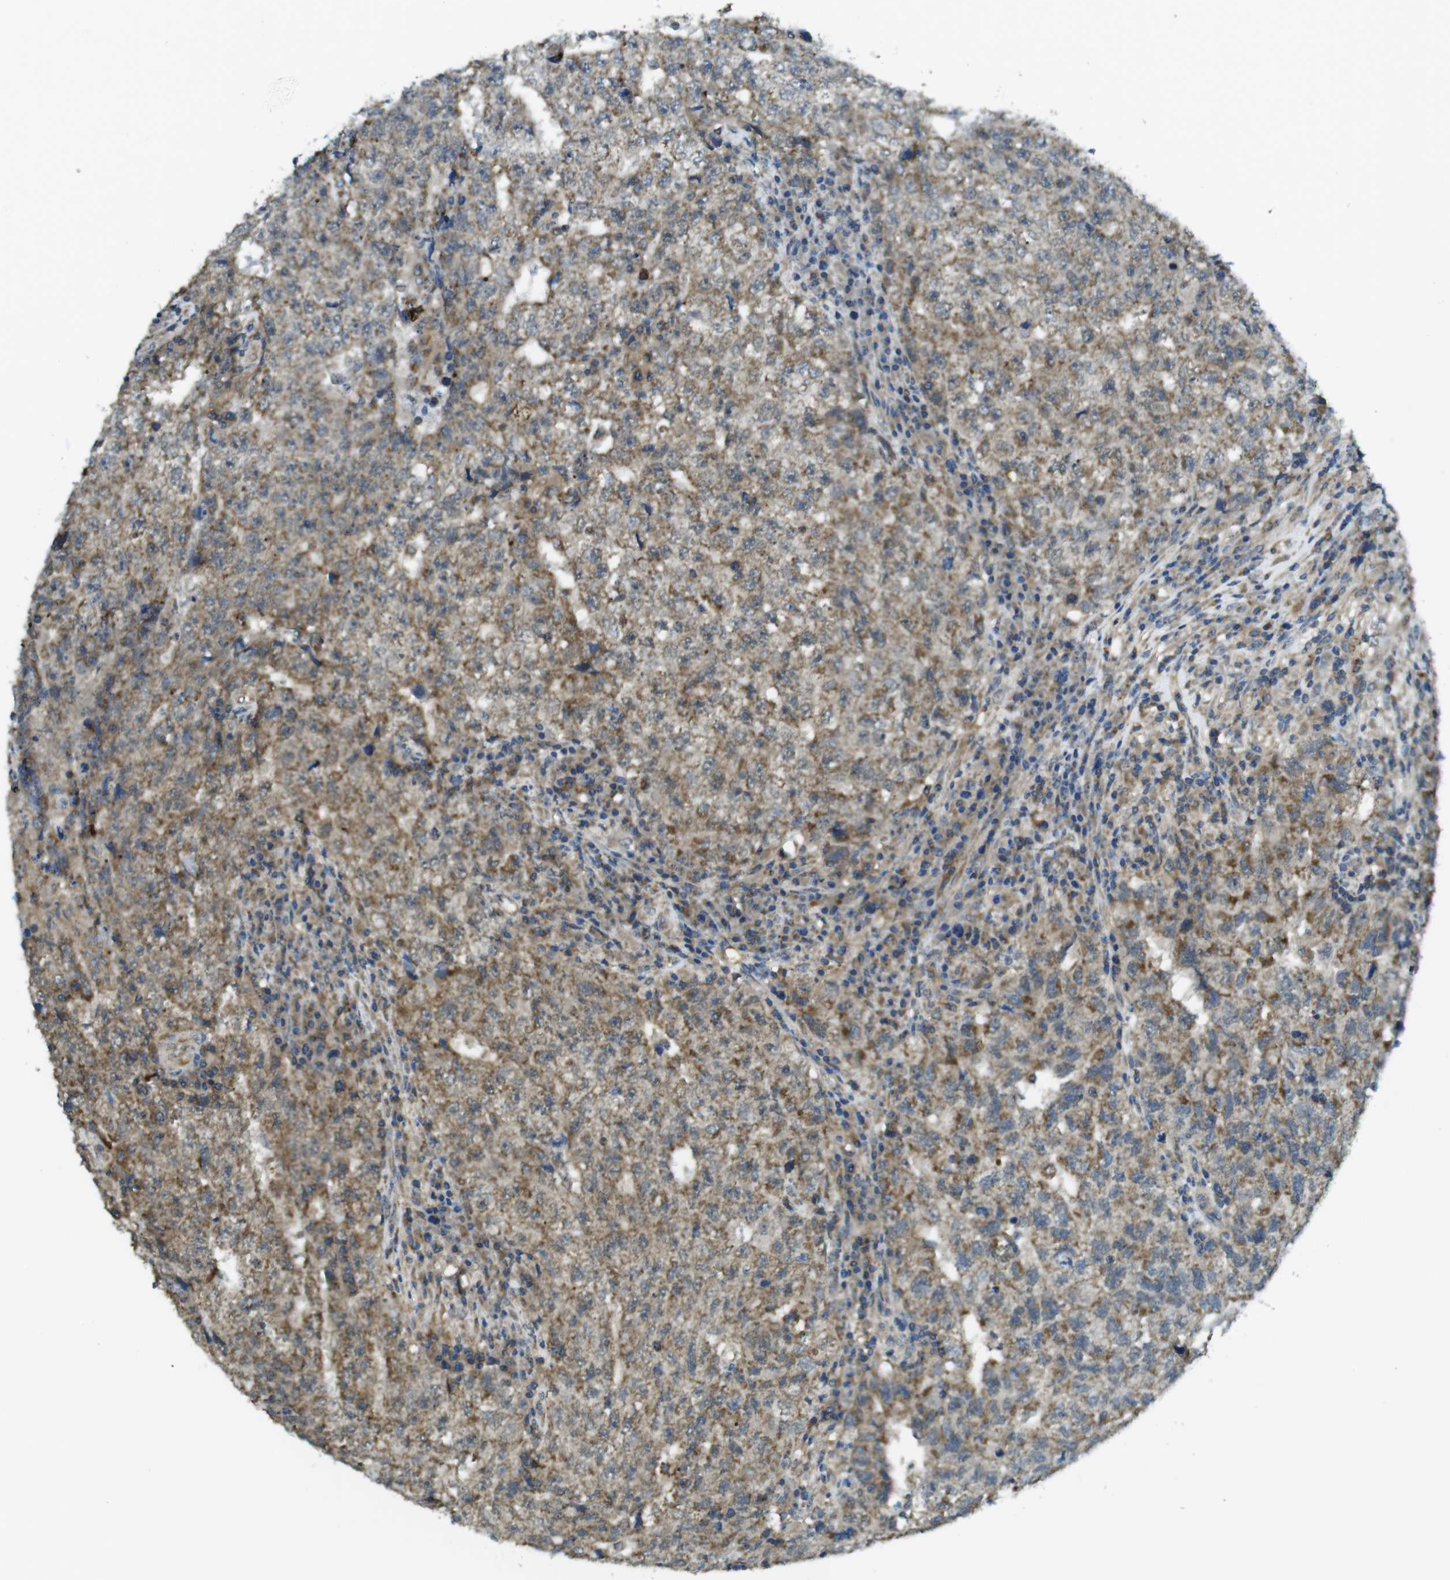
{"staining": {"intensity": "moderate", "quantity": ">75%", "location": "cytoplasmic/membranous"}, "tissue": "testis cancer", "cell_type": "Tumor cells", "image_type": "cancer", "snomed": [{"axis": "morphology", "description": "Necrosis, NOS"}, {"axis": "morphology", "description": "Carcinoma, Embryonal, NOS"}, {"axis": "topography", "description": "Testis"}], "caption": "Protein positivity by immunohistochemistry (IHC) reveals moderate cytoplasmic/membranous staining in approximately >75% of tumor cells in testis embryonal carcinoma.", "gene": "BRI3BP", "patient": {"sex": "male", "age": 19}}